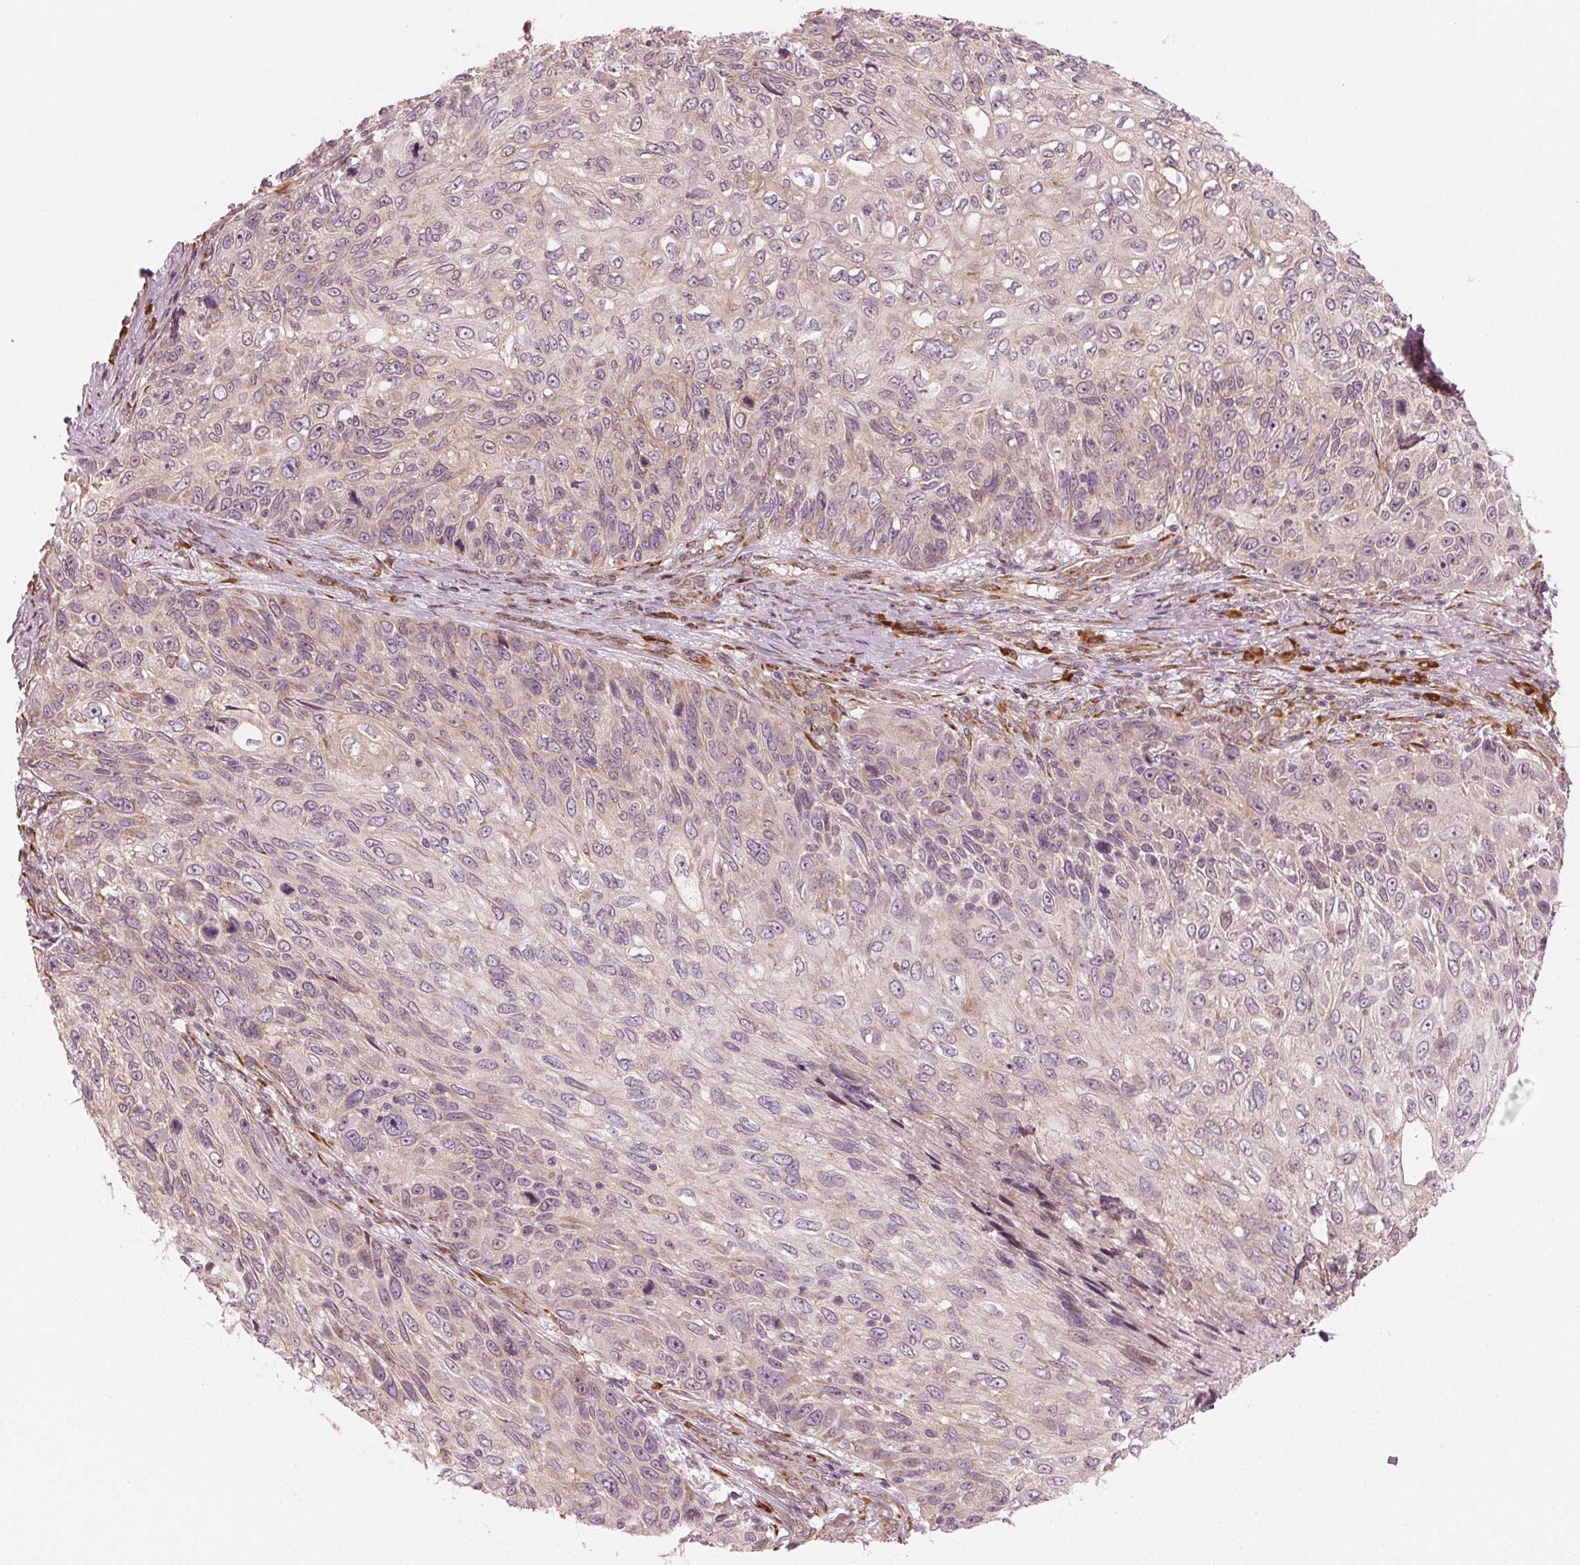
{"staining": {"intensity": "weak", "quantity": "25%-75%", "location": "cytoplasmic/membranous"}, "tissue": "skin cancer", "cell_type": "Tumor cells", "image_type": "cancer", "snomed": [{"axis": "morphology", "description": "Squamous cell carcinoma, NOS"}, {"axis": "topography", "description": "Skin"}], "caption": "This micrograph shows IHC staining of human skin cancer, with low weak cytoplasmic/membranous staining in approximately 25%-75% of tumor cells.", "gene": "CMIP", "patient": {"sex": "male", "age": 92}}